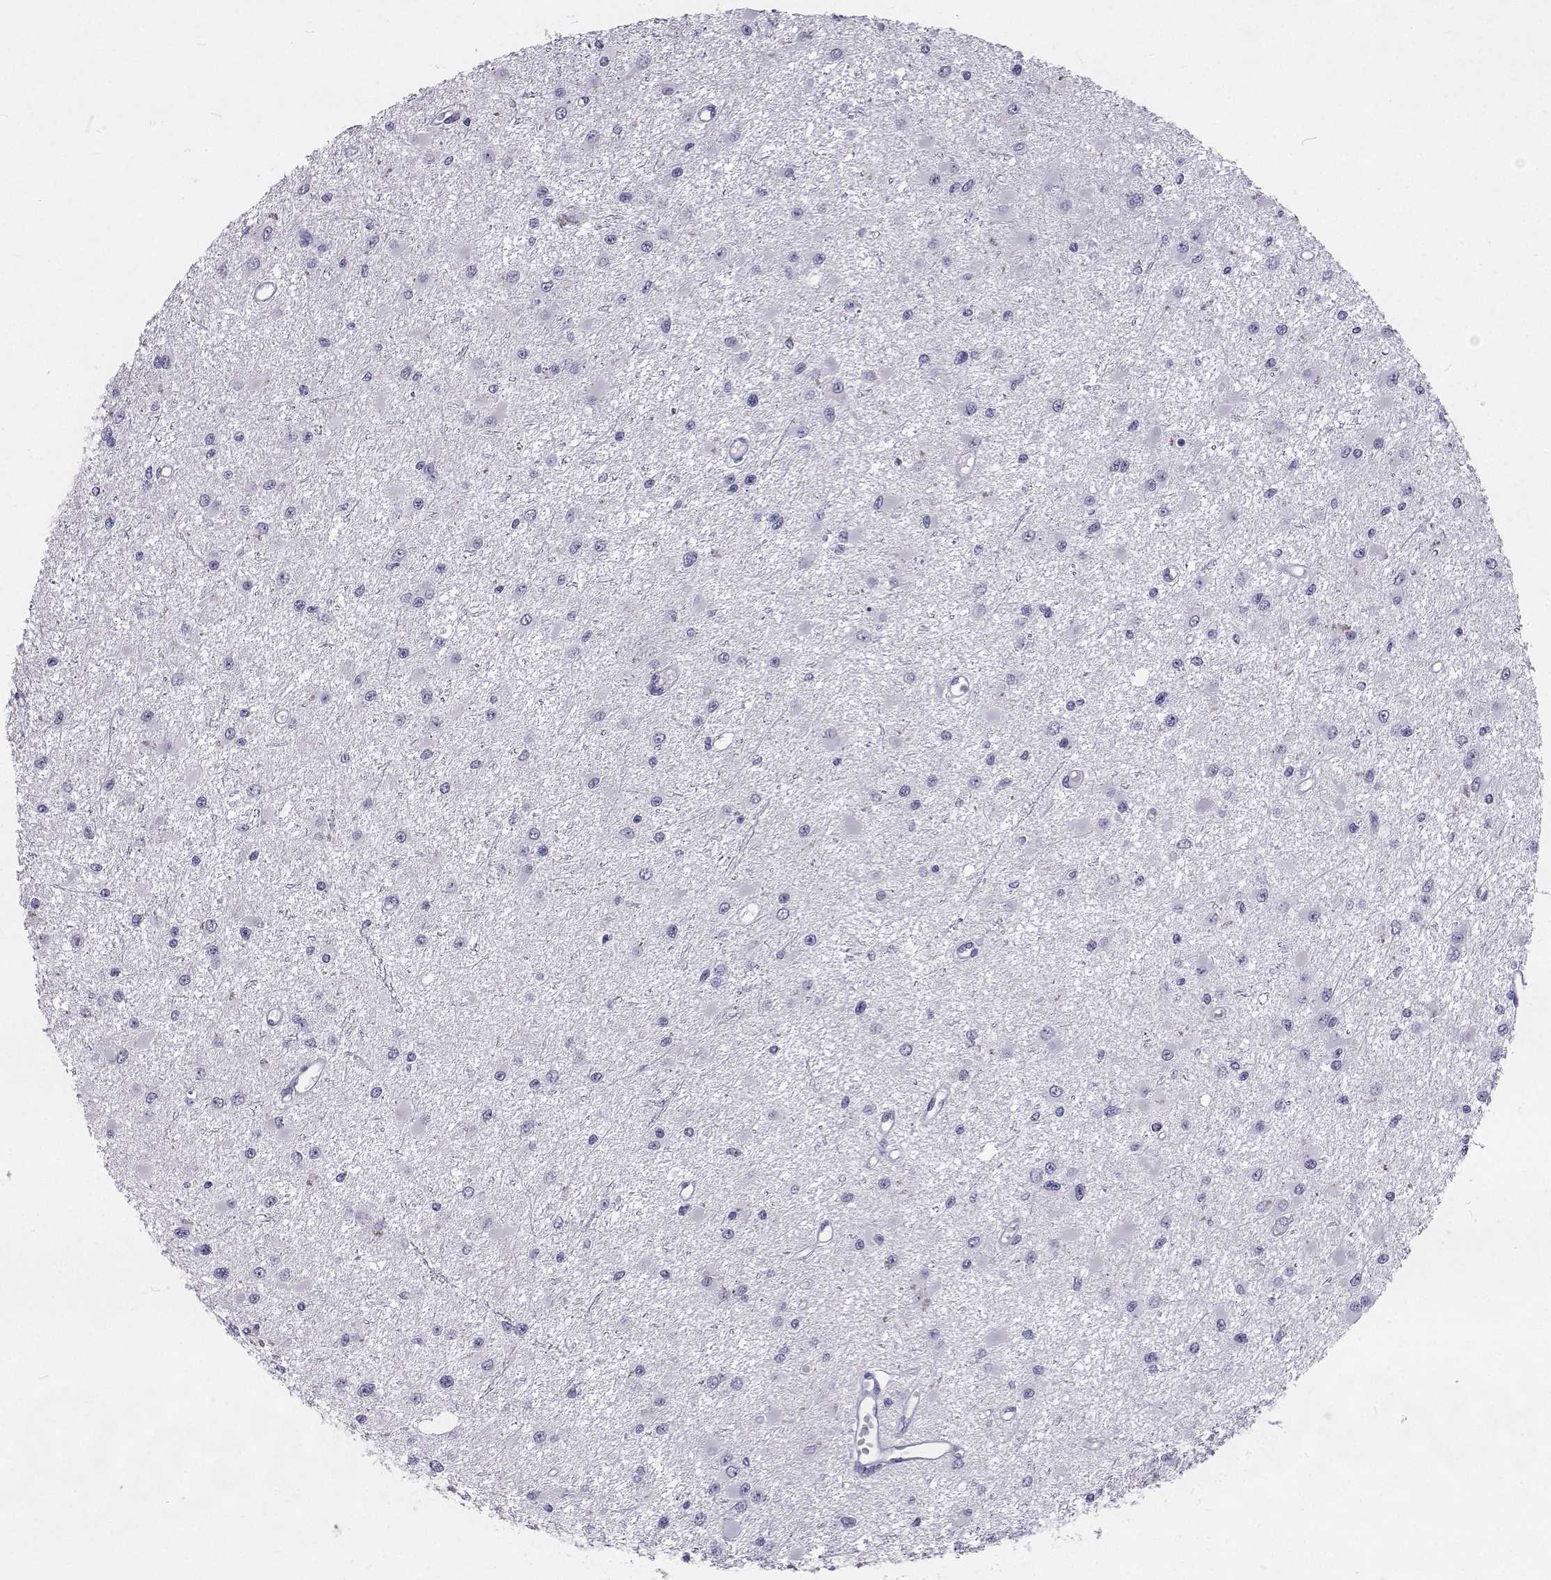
{"staining": {"intensity": "negative", "quantity": "none", "location": "none"}, "tissue": "glioma", "cell_type": "Tumor cells", "image_type": "cancer", "snomed": [{"axis": "morphology", "description": "Glioma, malignant, High grade"}, {"axis": "topography", "description": "Brain"}], "caption": "Immunohistochemistry (IHC) of human glioma exhibits no positivity in tumor cells.", "gene": "GALM", "patient": {"sex": "male", "age": 54}}